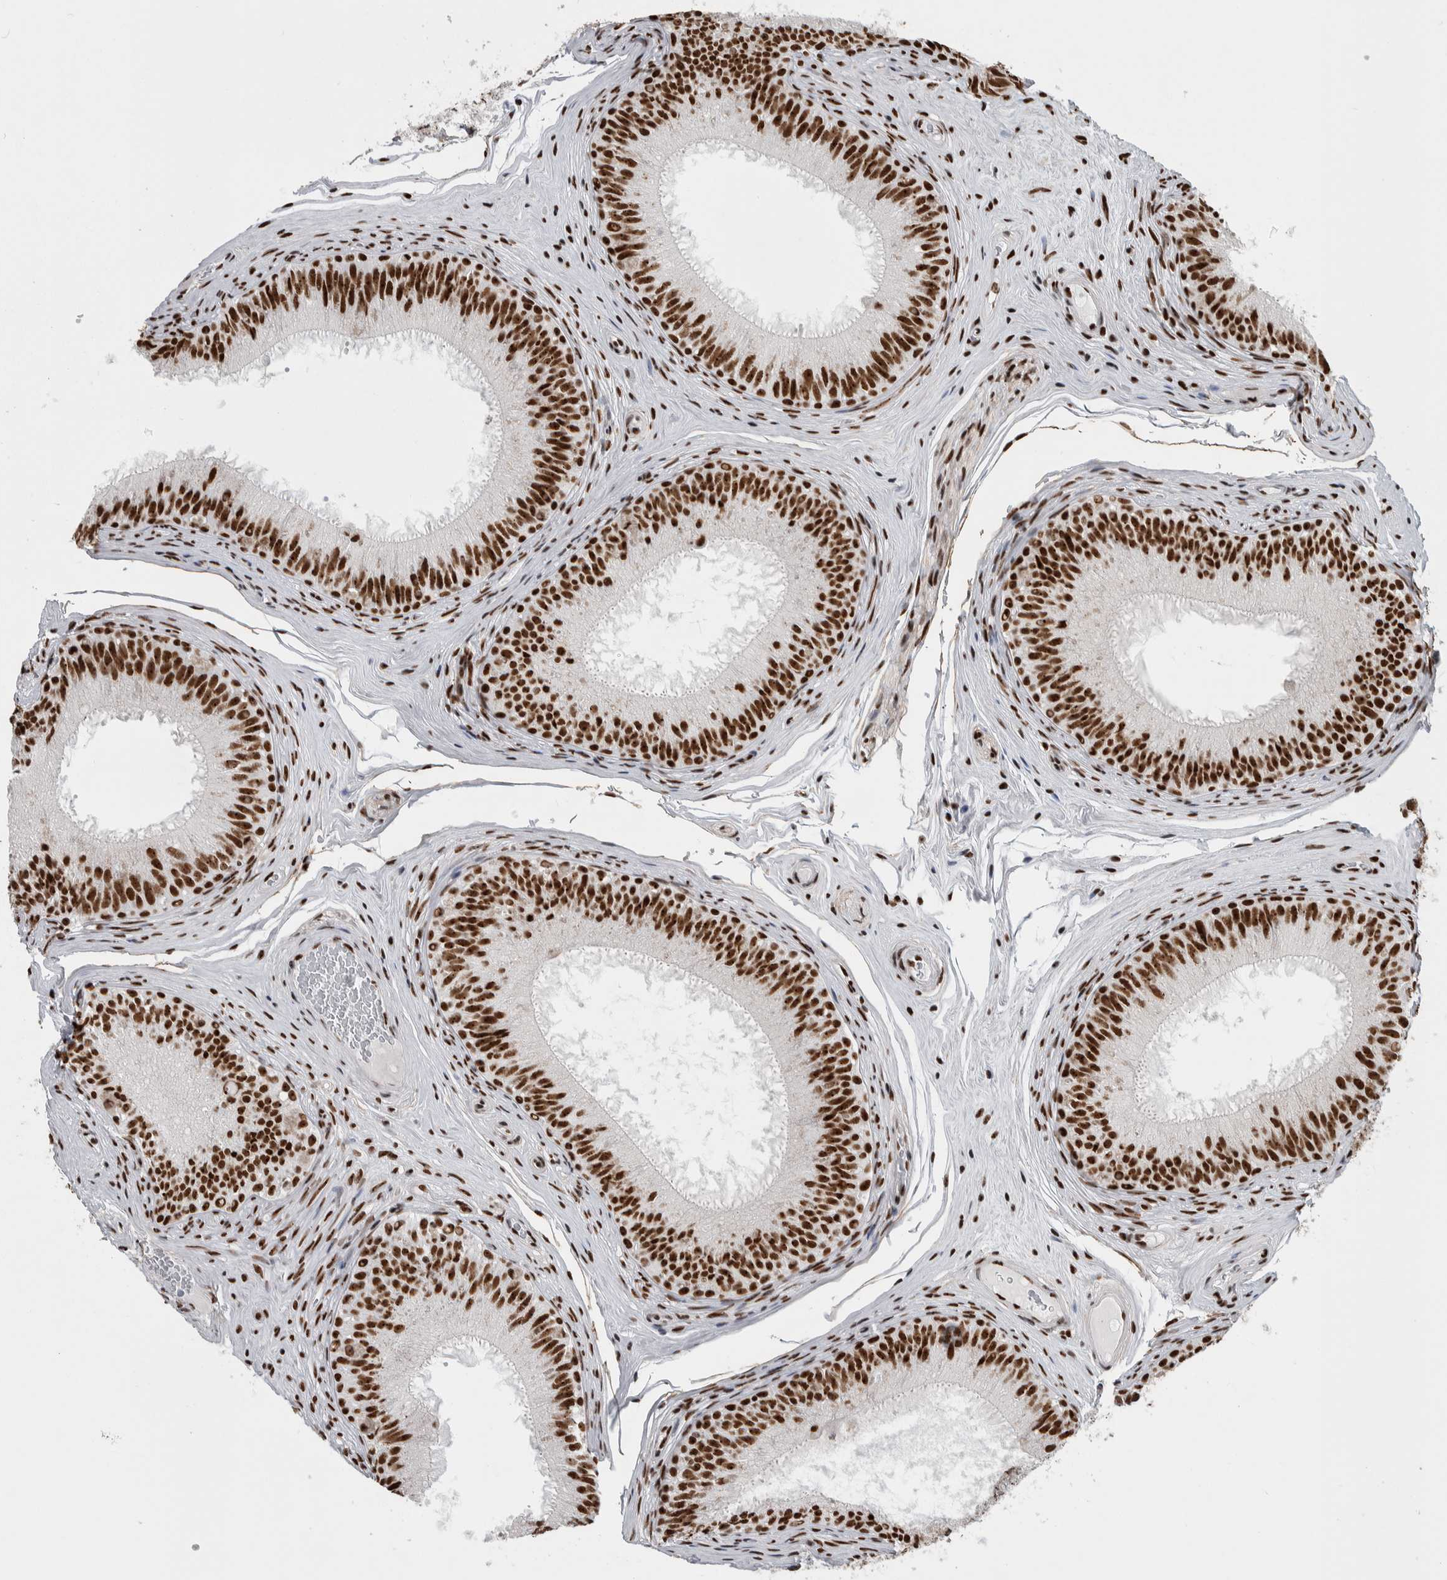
{"staining": {"intensity": "strong", "quantity": ">75%", "location": "nuclear"}, "tissue": "epididymis", "cell_type": "Glandular cells", "image_type": "normal", "snomed": [{"axis": "morphology", "description": "Normal tissue, NOS"}, {"axis": "topography", "description": "Epididymis"}], "caption": "IHC image of normal epididymis: epididymis stained using immunohistochemistry (IHC) demonstrates high levels of strong protein expression localized specifically in the nuclear of glandular cells, appearing as a nuclear brown color.", "gene": "NCL", "patient": {"sex": "male", "age": 32}}